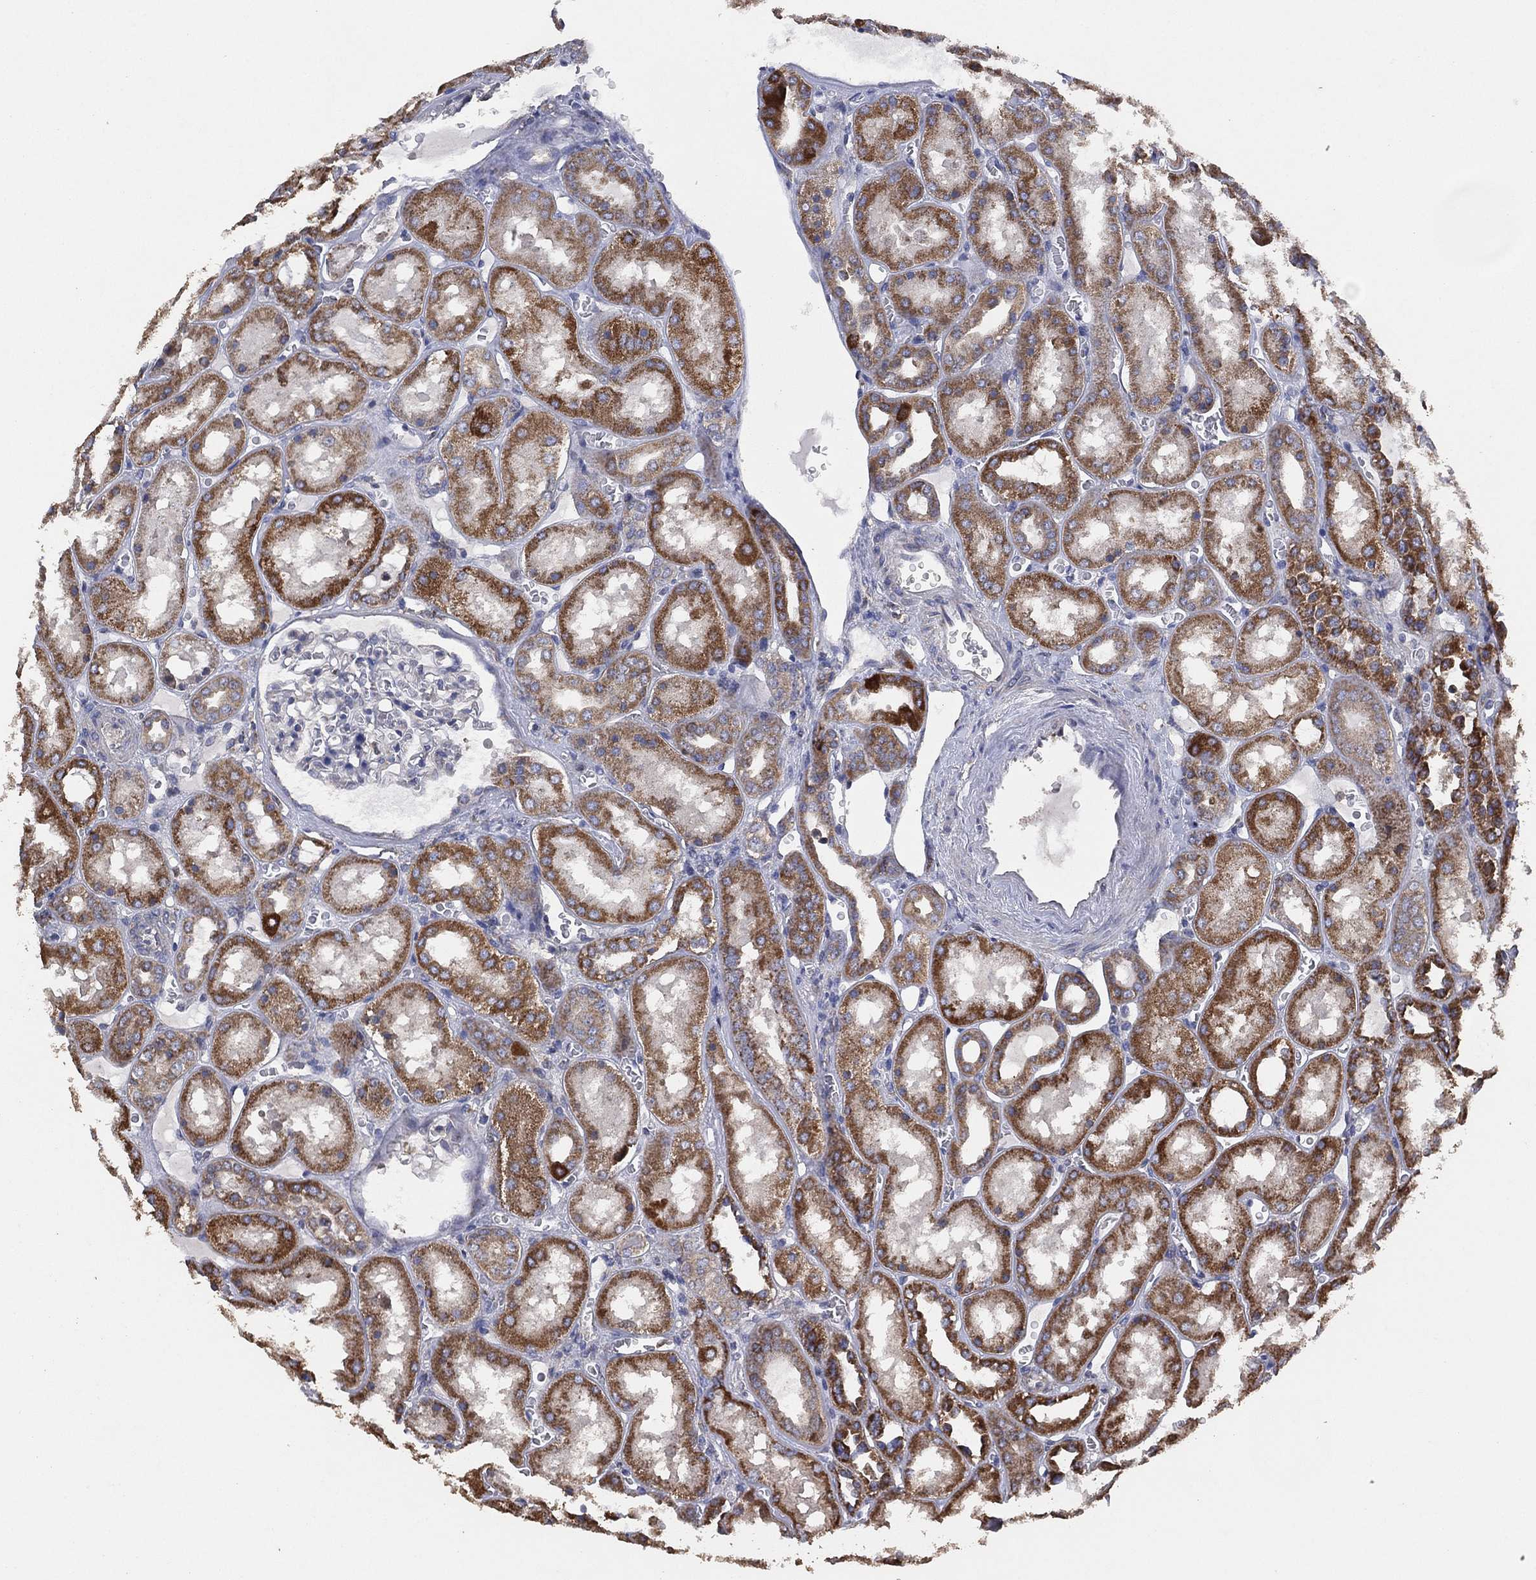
{"staining": {"intensity": "negative", "quantity": "none", "location": "none"}, "tissue": "kidney", "cell_type": "Cells in glomeruli", "image_type": "normal", "snomed": [{"axis": "morphology", "description": "Normal tissue, NOS"}, {"axis": "topography", "description": "Kidney"}], "caption": "This is a image of IHC staining of benign kidney, which shows no expression in cells in glomeruli.", "gene": "LIMD1", "patient": {"sex": "male", "age": 73}}